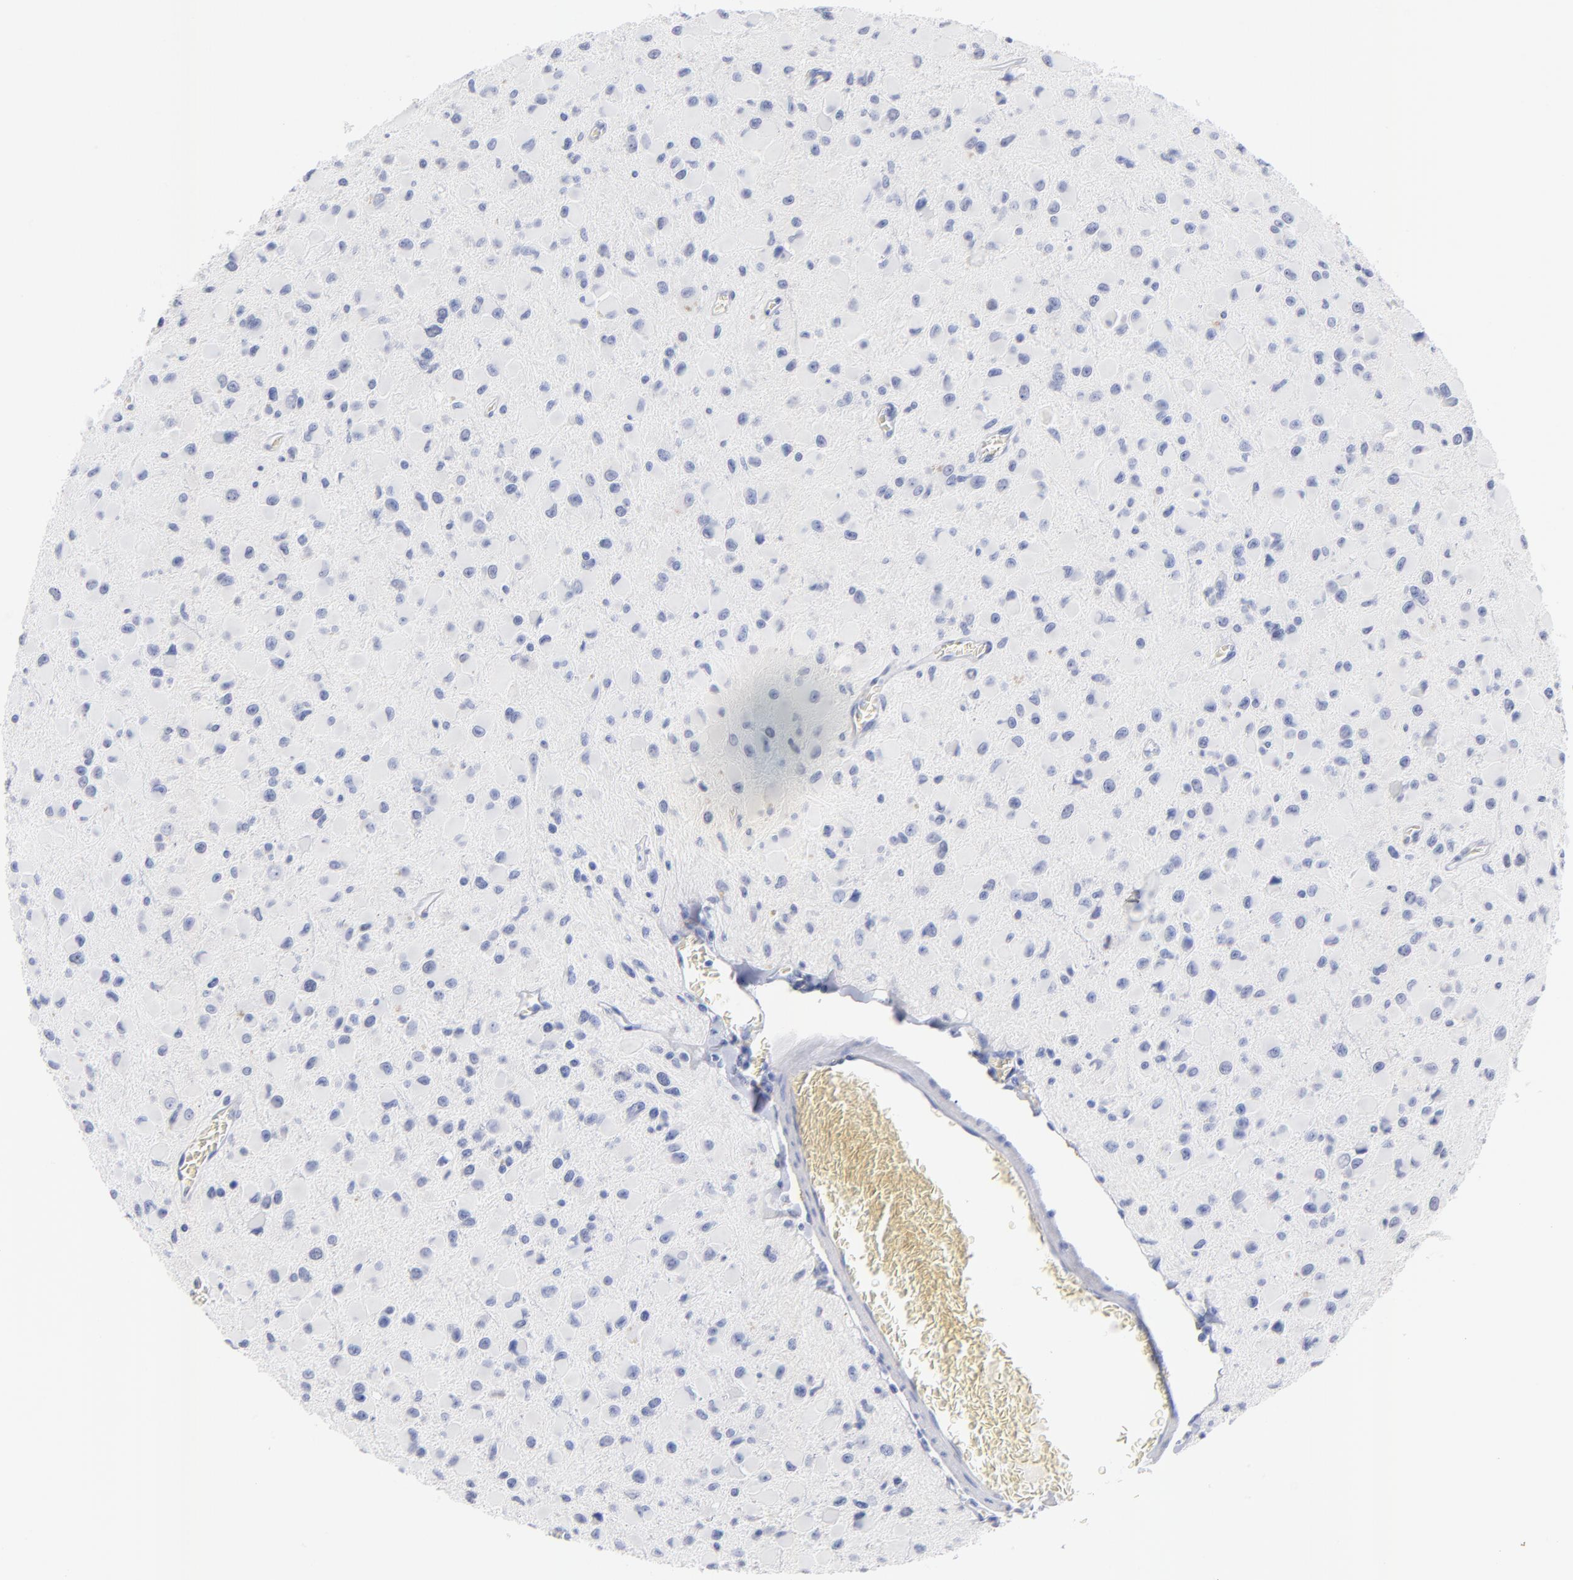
{"staining": {"intensity": "negative", "quantity": "none", "location": "none"}, "tissue": "glioma", "cell_type": "Tumor cells", "image_type": "cancer", "snomed": [{"axis": "morphology", "description": "Glioma, malignant, Low grade"}, {"axis": "topography", "description": "Brain"}], "caption": "Tumor cells show no significant expression in malignant glioma (low-grade).", "gene": "ACY1", "patient": {"sex": "male", "age": 42}}